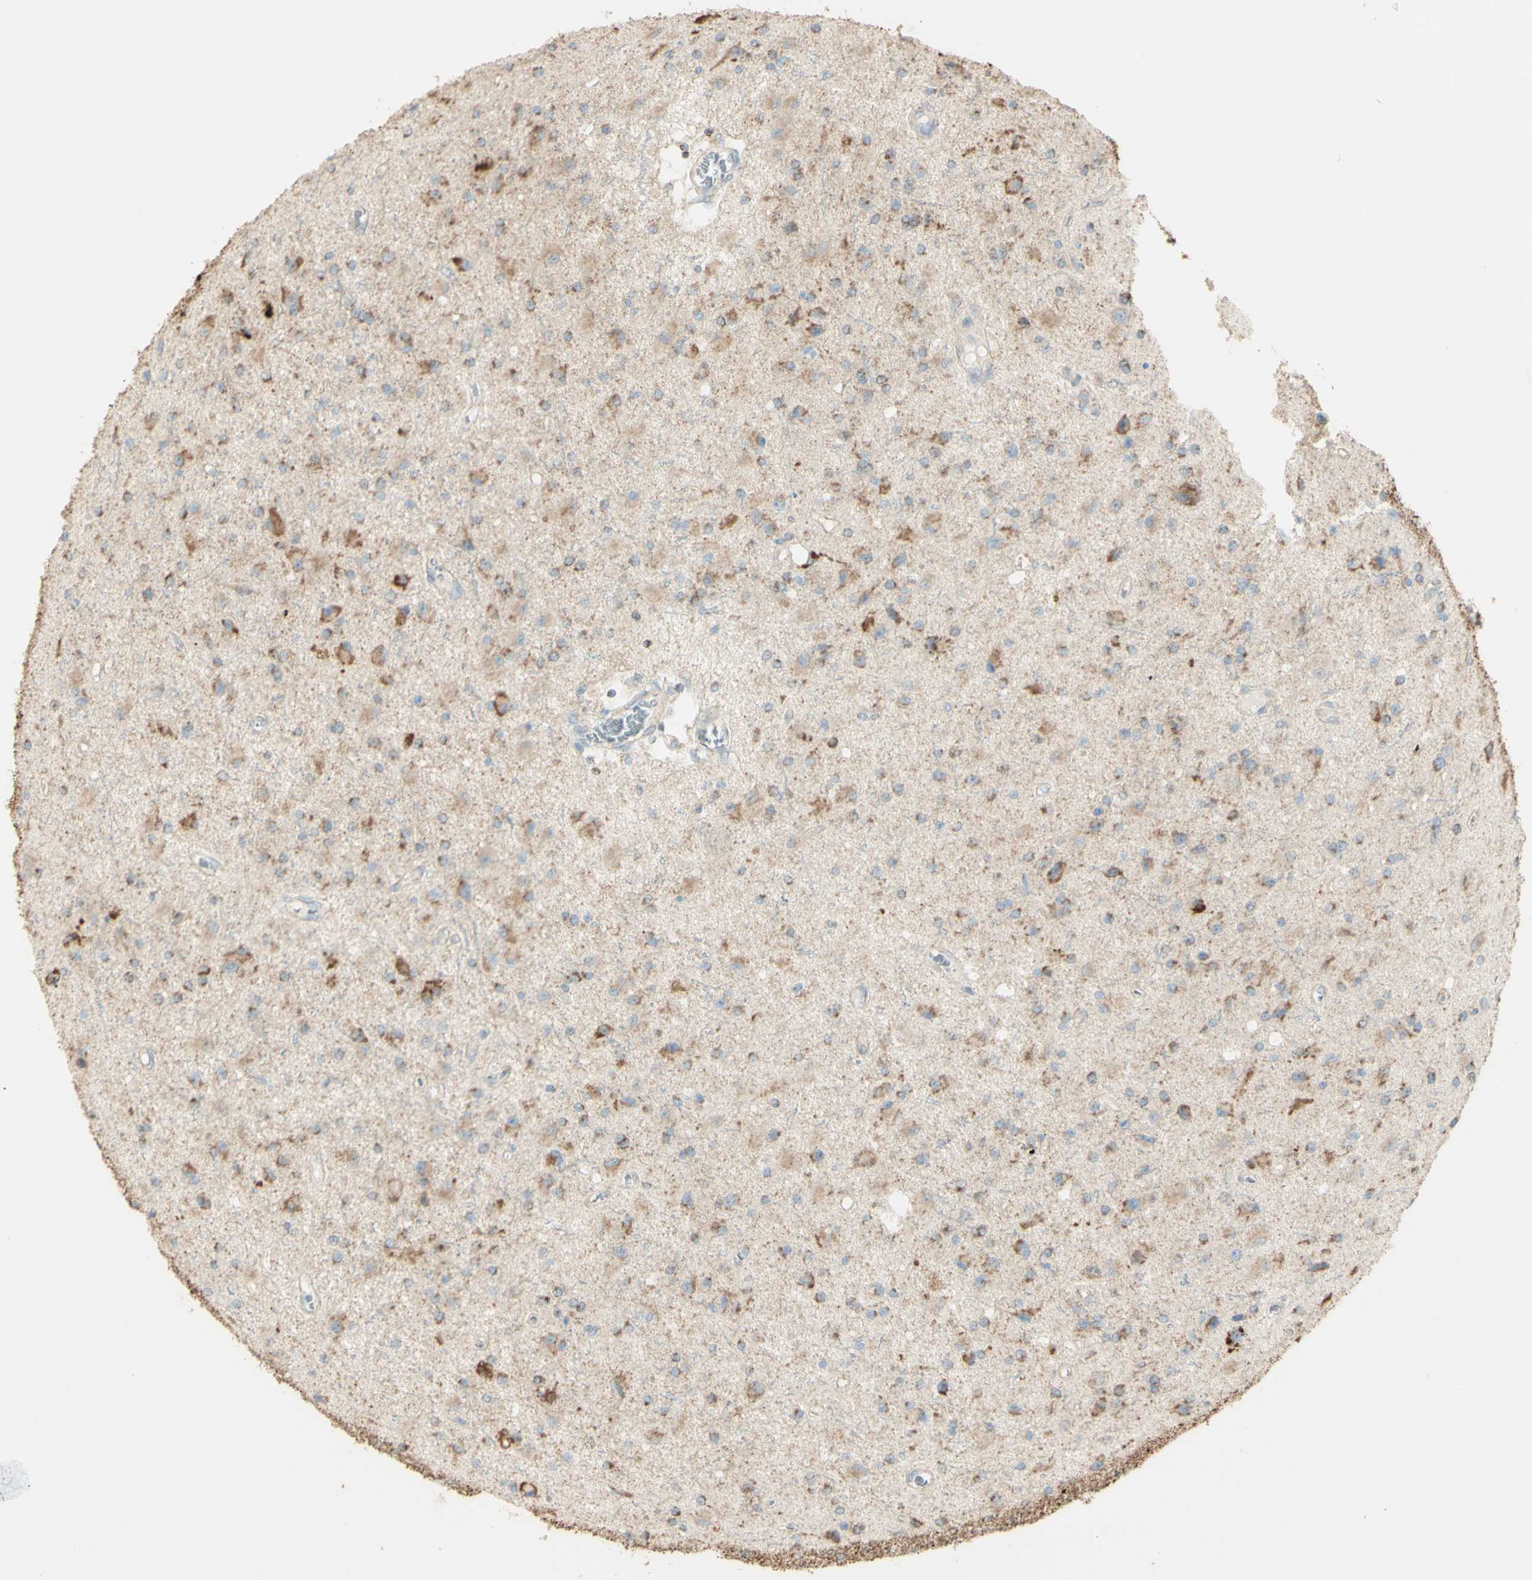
{"staining": {"intensity": "moderate", "quantity": "25%-75%", "location": "cytoplasmic/membranous"}, "tissue": "glioma", "cell_type": "Tumor cells", "image_type": "cancer", "snomed": [{"axis": "morphology", "description": "Glioma, malignant, Low grade"}, {"axis": "topography", "description": "Brain"}], "caption": "Tumor cells show medium levels of moderate cytoplasmic/membranous positivity in about 25%-75% of cells in human malignant glioma (low-grade). The staining is performed using DAB brown chromogen to label protein expression. The nuclei are counter-stained blue using hematoxylin.", "gene": "LETM1", "patient": {"sex": "male", "age": 58}}